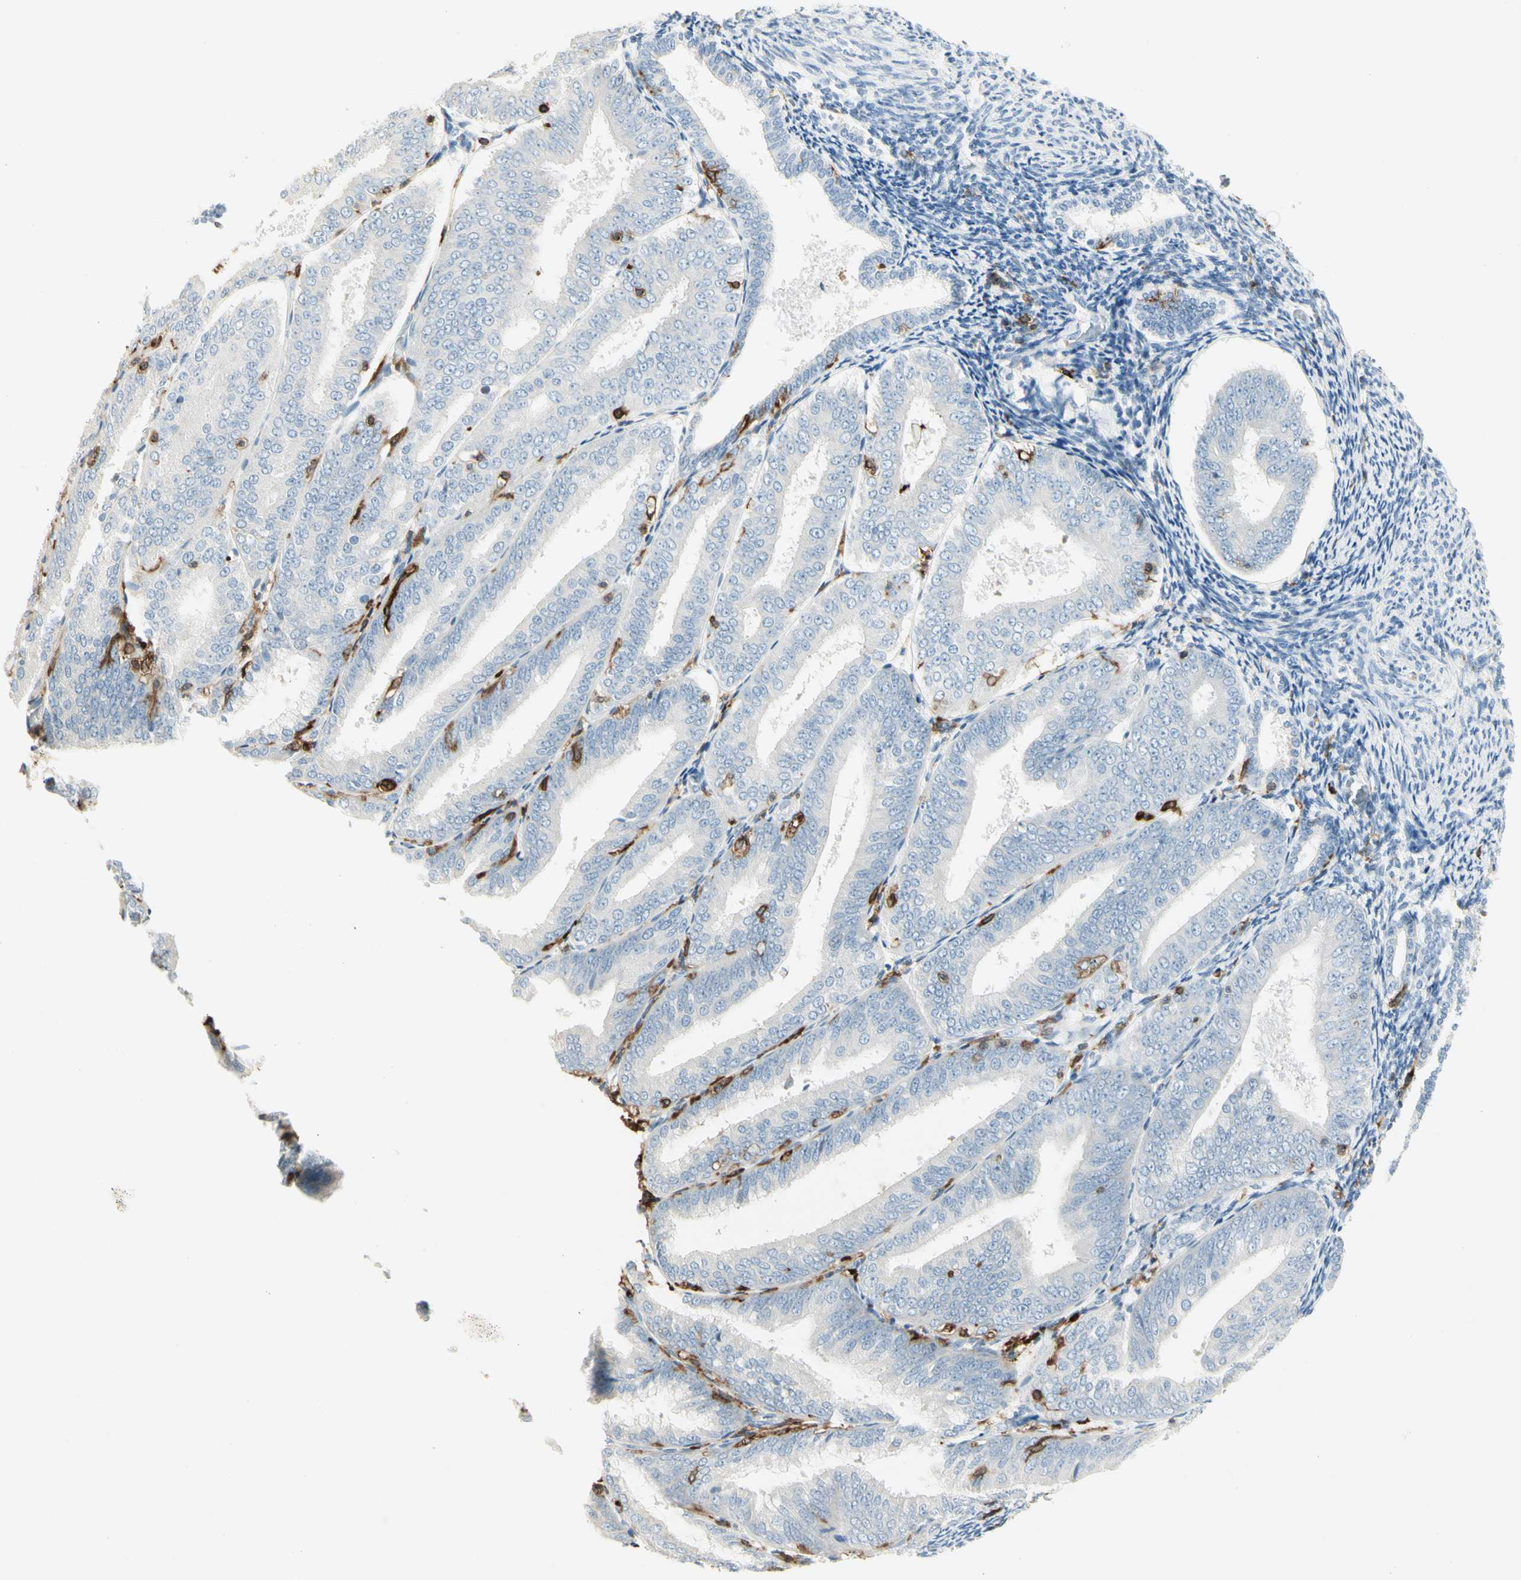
{"staining": {"intensity": "negative", "quantity": "none", "location": "none"}, "tissue": "endometrial cancer", "cell_type": "Tumor cells", "image_type": "cancer", "snomed": [{"axis": "morphology", "description": "Adenocarcinoma, NOS"}, {"axis": "topography", "description": "Endometrium"}], "caption": "The image shows no staining of tumor cells in endometrial cancer (adenocarcinoma). (Immunohistochemistry (ihc), brightfield microscopy, high magnification).", "gene": "ITGB2", "patient": {"sex": "female", "age": 63}}